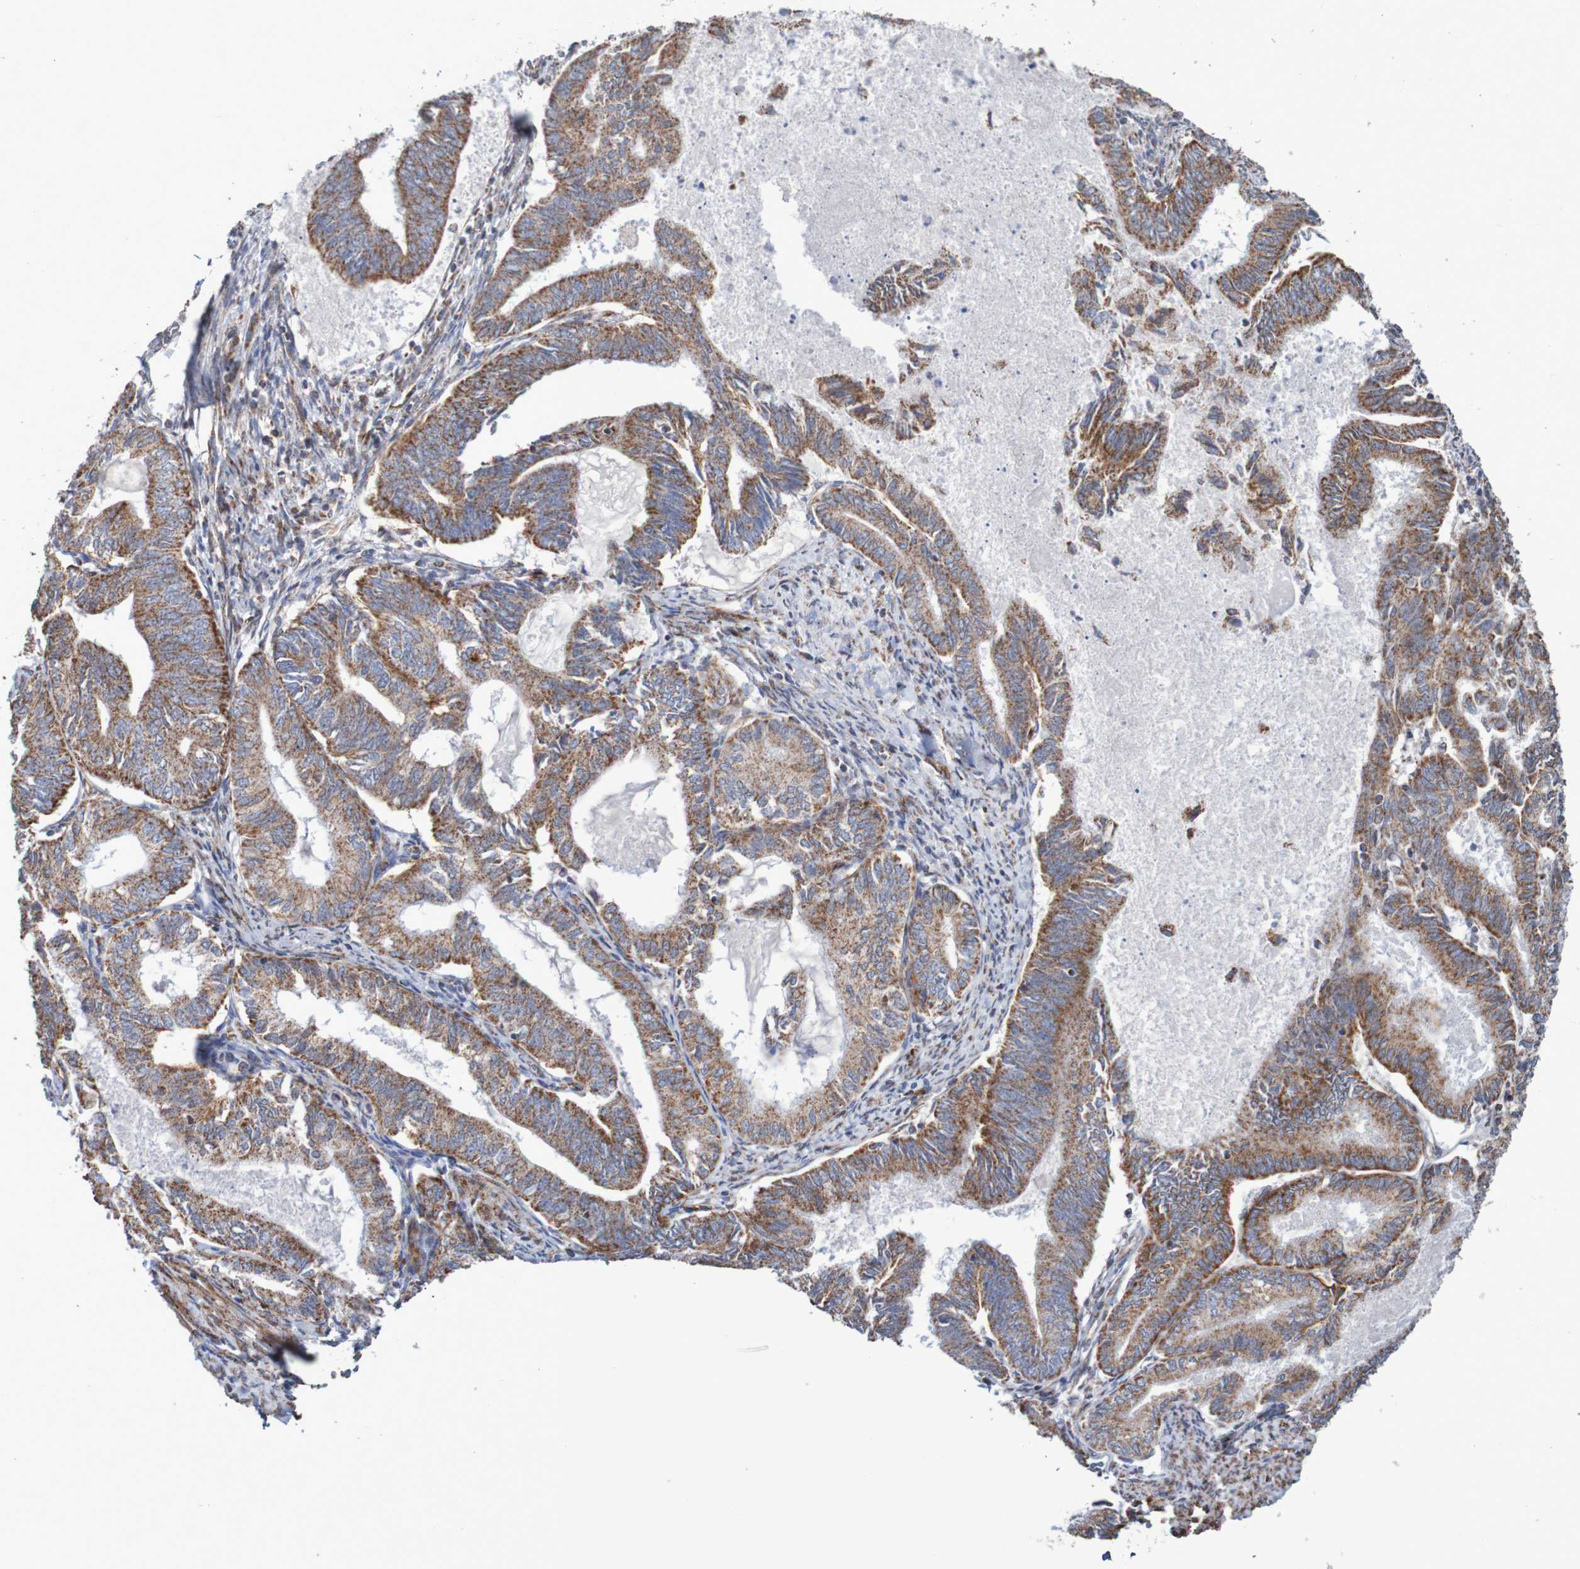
{"staining": {"intensity": "moderate", "quantity": ">75%", "location": "cytoplasmic/membranous"}, "tissue": "endometrial cancer", "cell_type": "Tumor cells", "image_type": "cancer", "snomed": [{"axis": "morphology", "description": "Adenocarcinoma, NOS"}, {"axis": "topography", "description": "Endometrium"}], "caption": "IHC micrograph of endometrial cancer (adenocarcinoma) stained for a protein (brown), which exhibits medium levels of moderate cytoplasmic/membranous positivity in approximately >75% of tumor cells.", "gene": "MMEL1", "patient": {"sex": "female", "age": 86}}